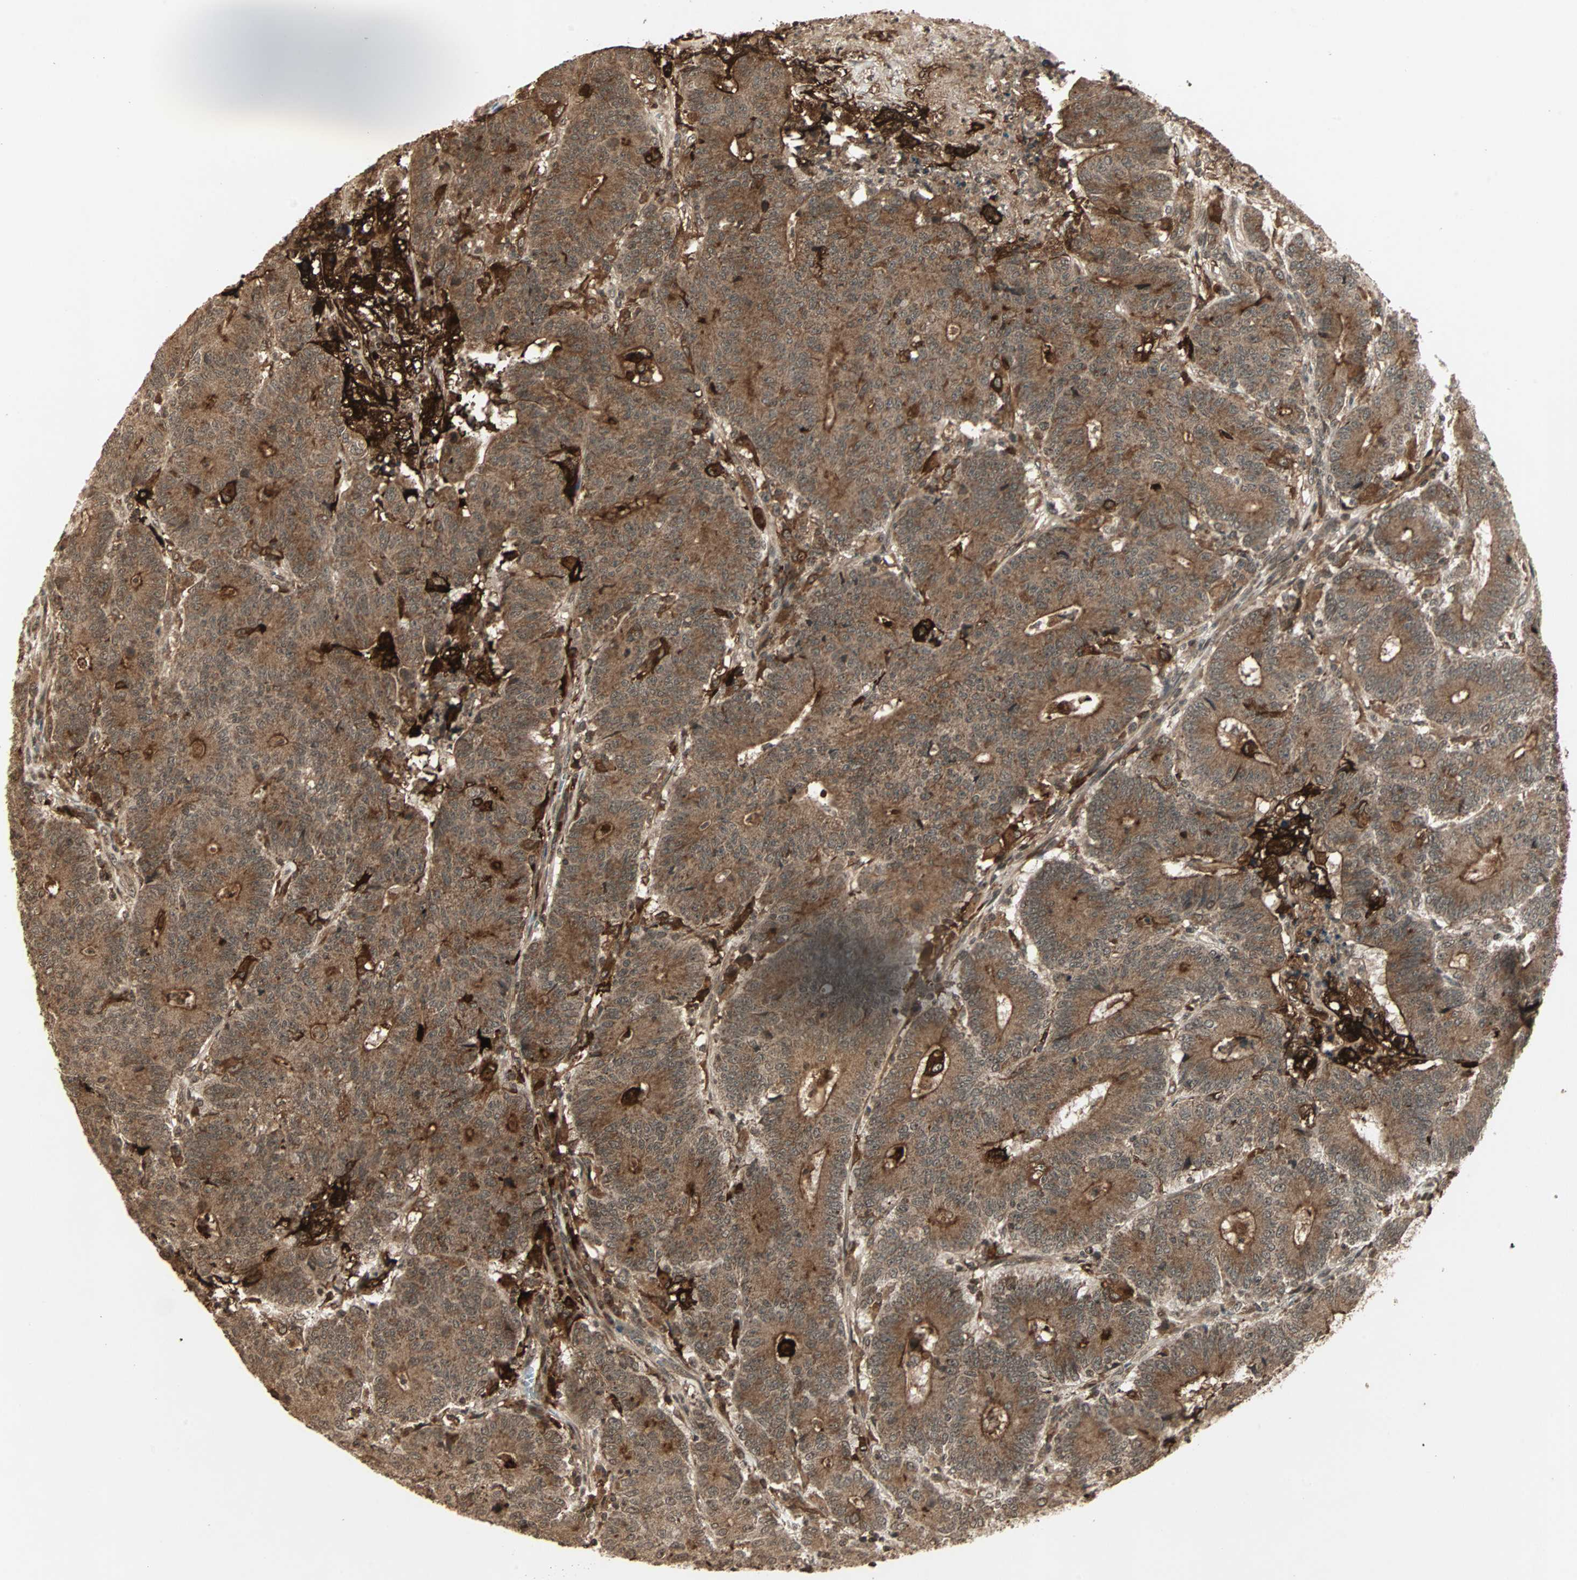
{"staining": {"intensity": "strong", "quantity": ">75%", "location": "cytoplasmic/membranous"}, "tissue": "colorectal cancer", "cell_type": "Tumor cells", "image_type": "cancer", "snomed": [{"axis": "morphology", "description": "Normal tissue, NOS"}, {"axis": "morphology", "description": "Adenocarcinoma, NOS"}, {"axis": "topography", "description": "Colon"}], "caption": "Immunohistochemical staining of colorectal cancer demonstrates strong cytoplasmic/membranous protein staining in about >75% of tumor cells.", "gene": "RFFL", "patient": {"sex": "female", "age": 75}}